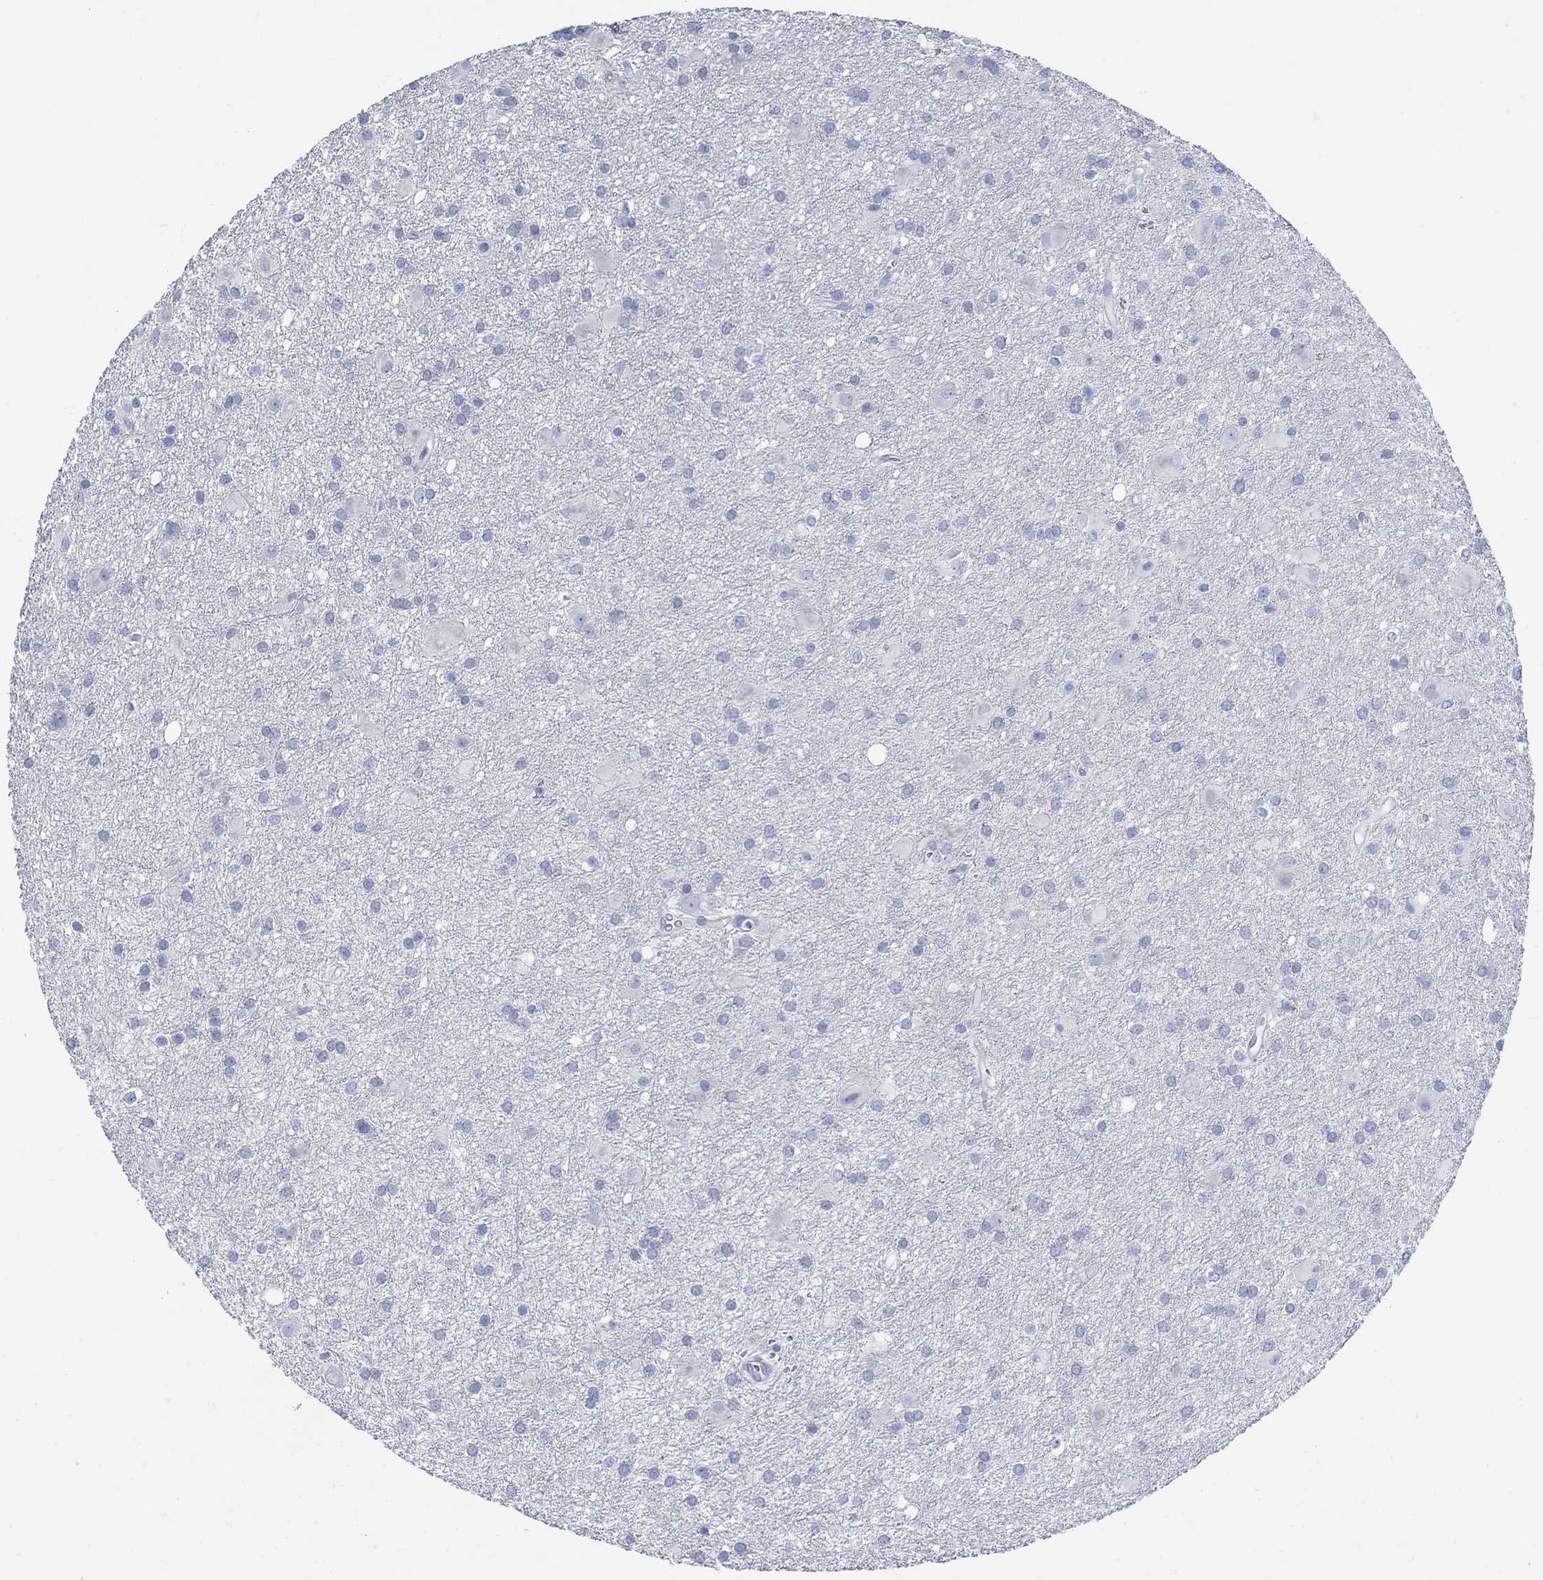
{"staining": {"intensity": "negative", "quantity": "none", "location": "none"}, "tissue": "glioma", "cell_type": "Tumor cells", "image_type": "cancer", "snomed": [{"axis": "morphology", "description": "Glioma, malignant, Low grade"}, {"axis": "topography", "description": "Brain"}], "caption": "Tumor cells are negative for protein expression in human malignant low-grade glioma.", "gene": "PAX9", "patient": {"sex": "male", "age": 58}}